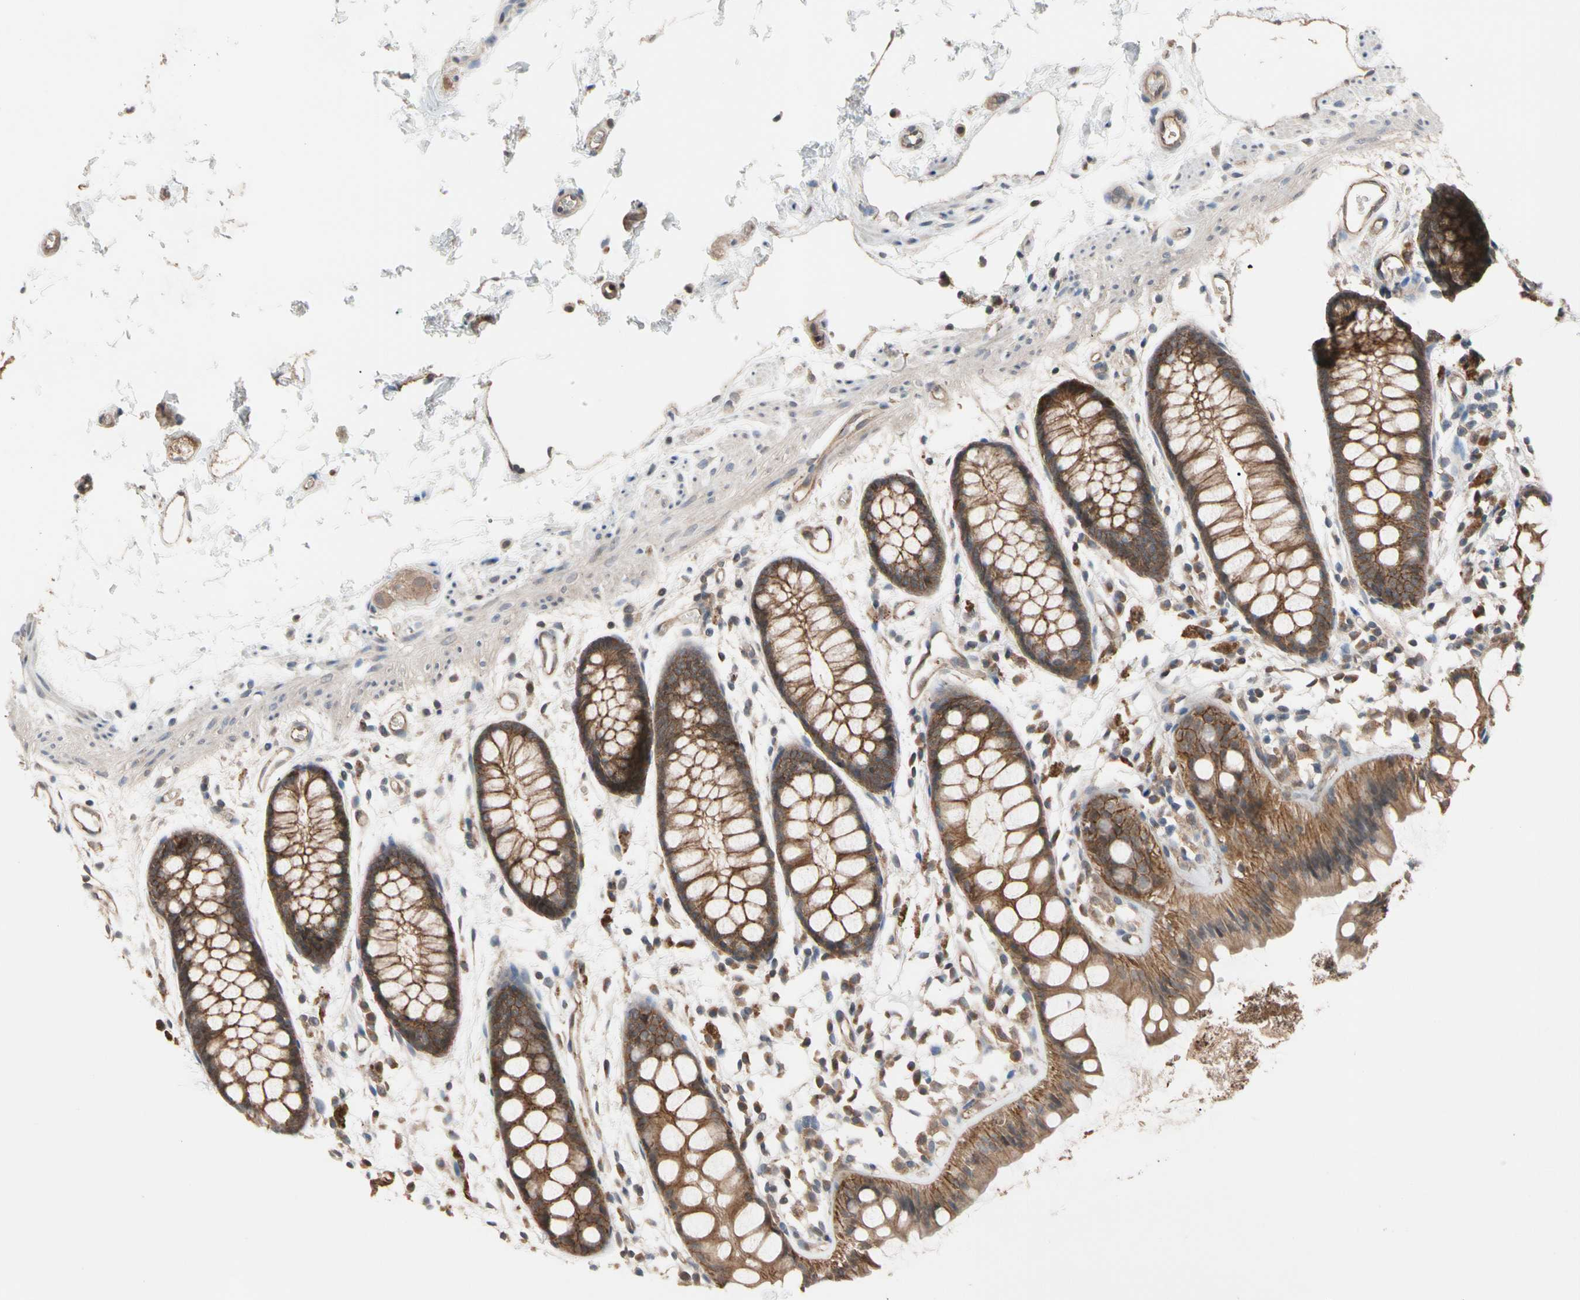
{"staining": {"intensity": "strong", "quantity": ">75%", "location": "cytoplasmic/membranous"}, "tissue": "rectum", "cell_type": "Glandular cells", "image_type": "normal", "snomed": [{"axis": "morphology", "description": "Normal tissue, NOS"}, {"axis": "topography", "description": "Rectum"}], "caption": "Immunohistochemistry (IHC) of benign human rectum displays high levels of strong cytoplasmic/membranous expression in about >75% of glandular cells.", "gene": "DPP8", "patient": {"sex": "female", "age": 66}}